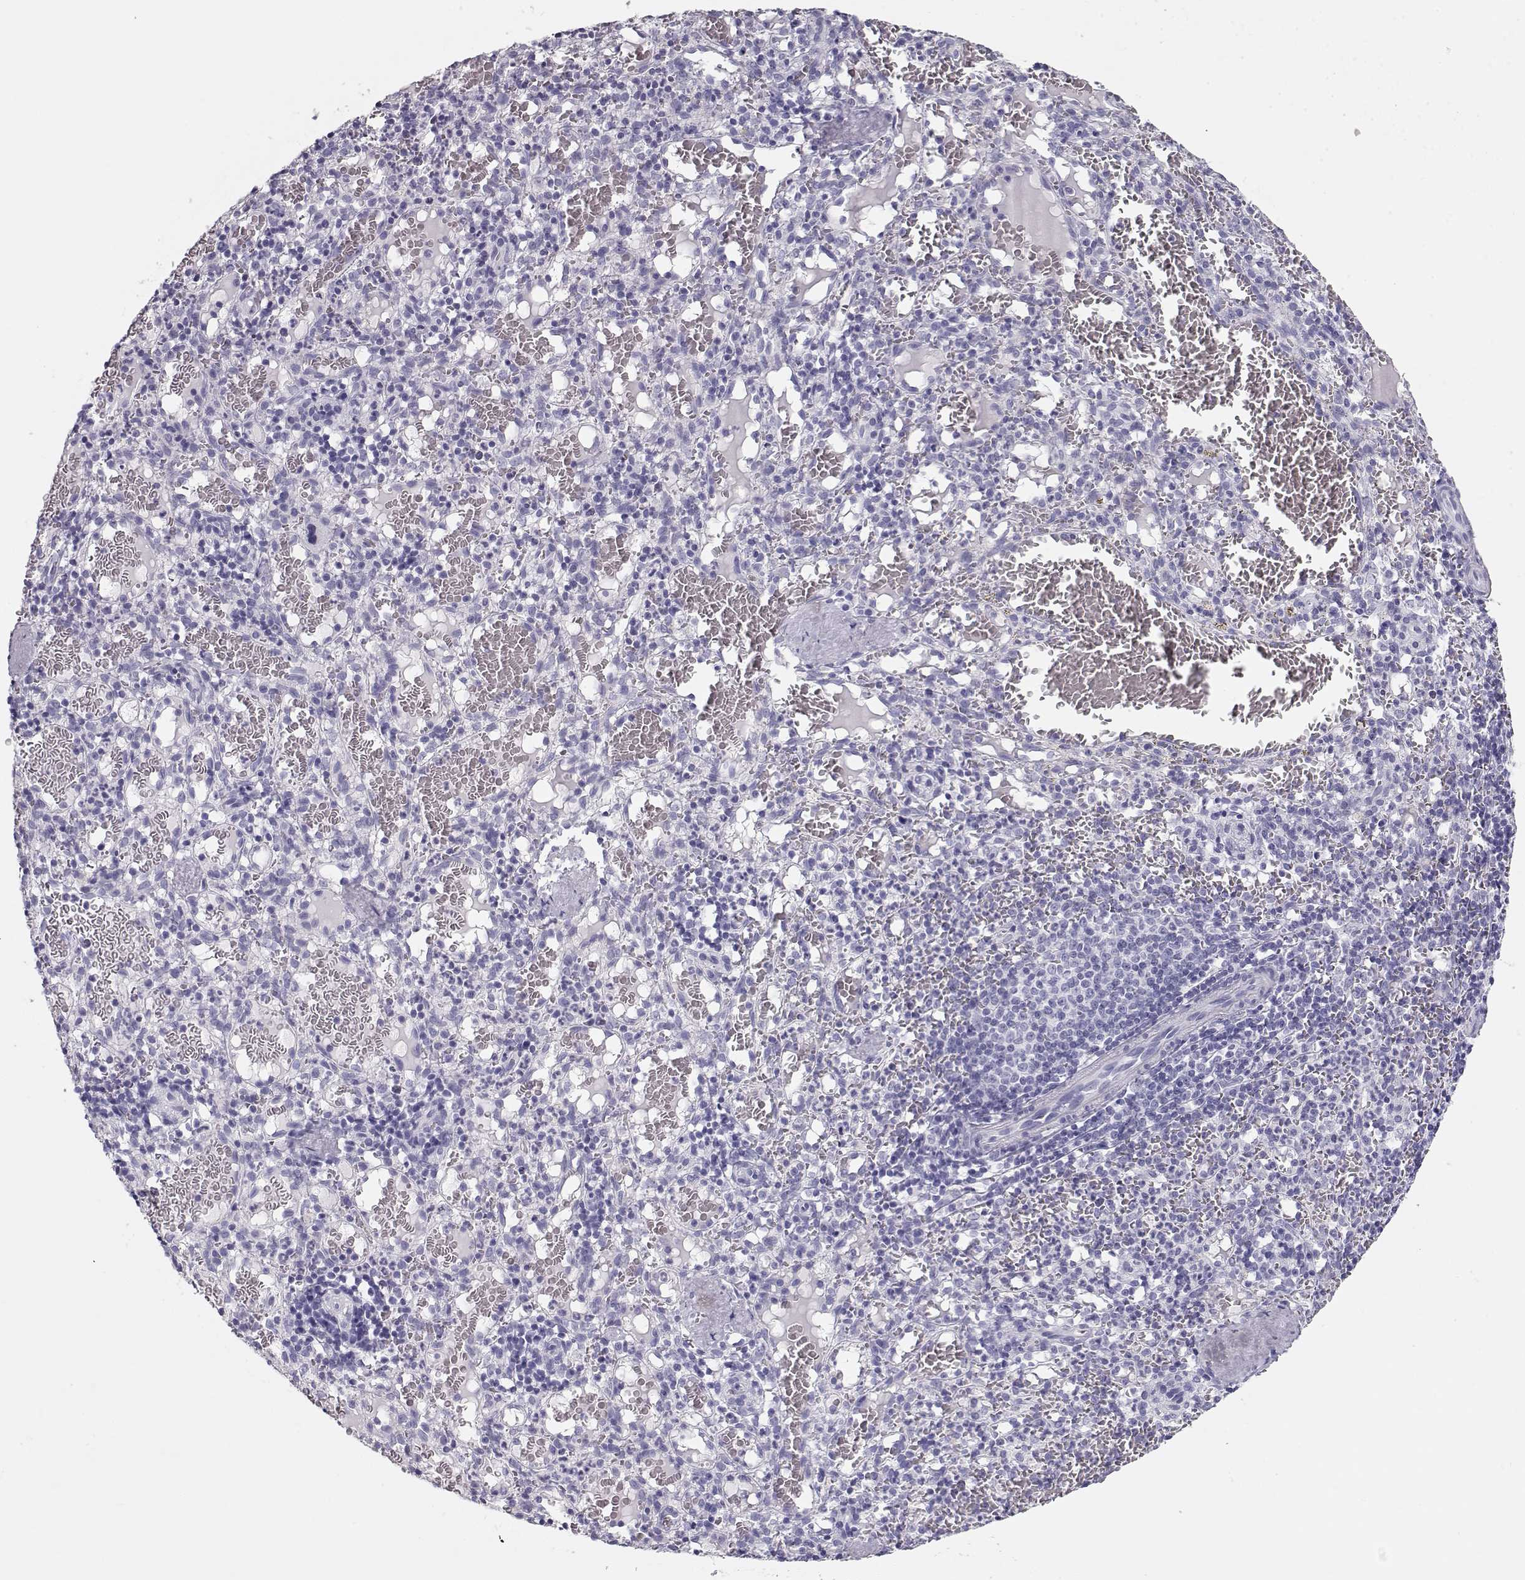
{"staining": {"intensity": "negative", "quantity": "none", "location": "none"}, "tissue": "spleen", "cell_type": "Cells in red pulp", "image_type": "normal", "snomed": [{"axis": "morphology", "description": "Normal tissue, NOS"}, {"axis": "topography", "description": "Spleen"}], "caption": "The immunohistochemistry (IHC) histopathology image has no significant expression in cells in red pulp of spleen. Brightfield microscopy of immunohistochemistry stained with DAB (3,3'-diaminobenzidine) (brown) and hematoxylin (blue), captured at high magnification.", "gene": "MAGEC1", "patient": {"sex": "male", "age": 11}}